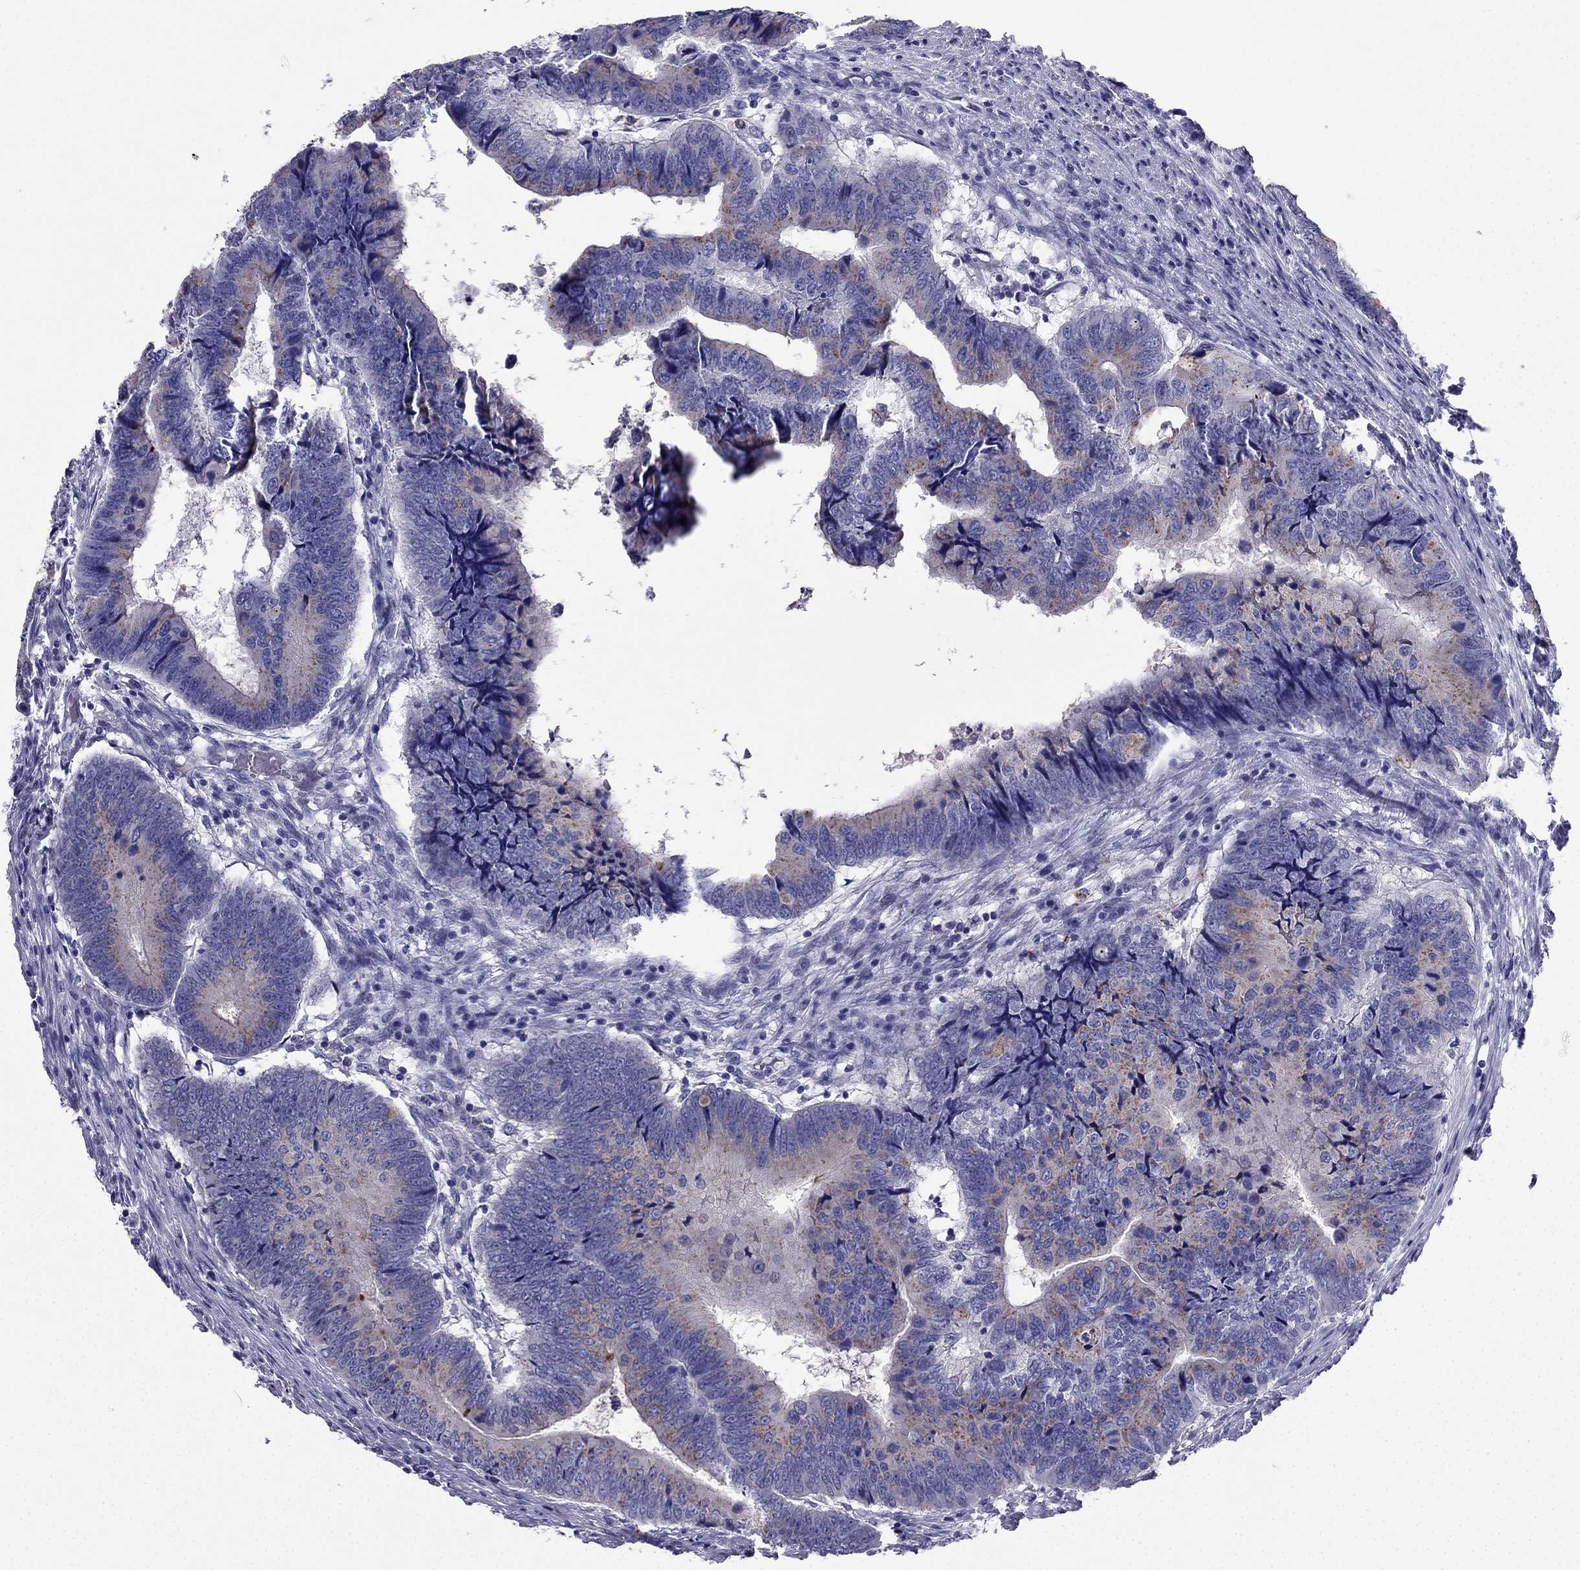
{"staining": {"intensity": "weak", "quantity": "<25%", "location": "cytoplasmic/membranous"}, "tissue": "colorectal cancer", "cell_type": "Tumor cells", "image_type": "cancer", "snomed": [{"axis": "morphology", "description": "Adenocarcinoma, NOS"}, {"axis": "topography", "description": "Colon"}], "caption": "Image shows no significant protein expression in tumor cells of adenocarcinoma (colorectal). Nuclei are stained in blue.", "gene": "PTH", "patient": {"sex": "male", "age": 53}}